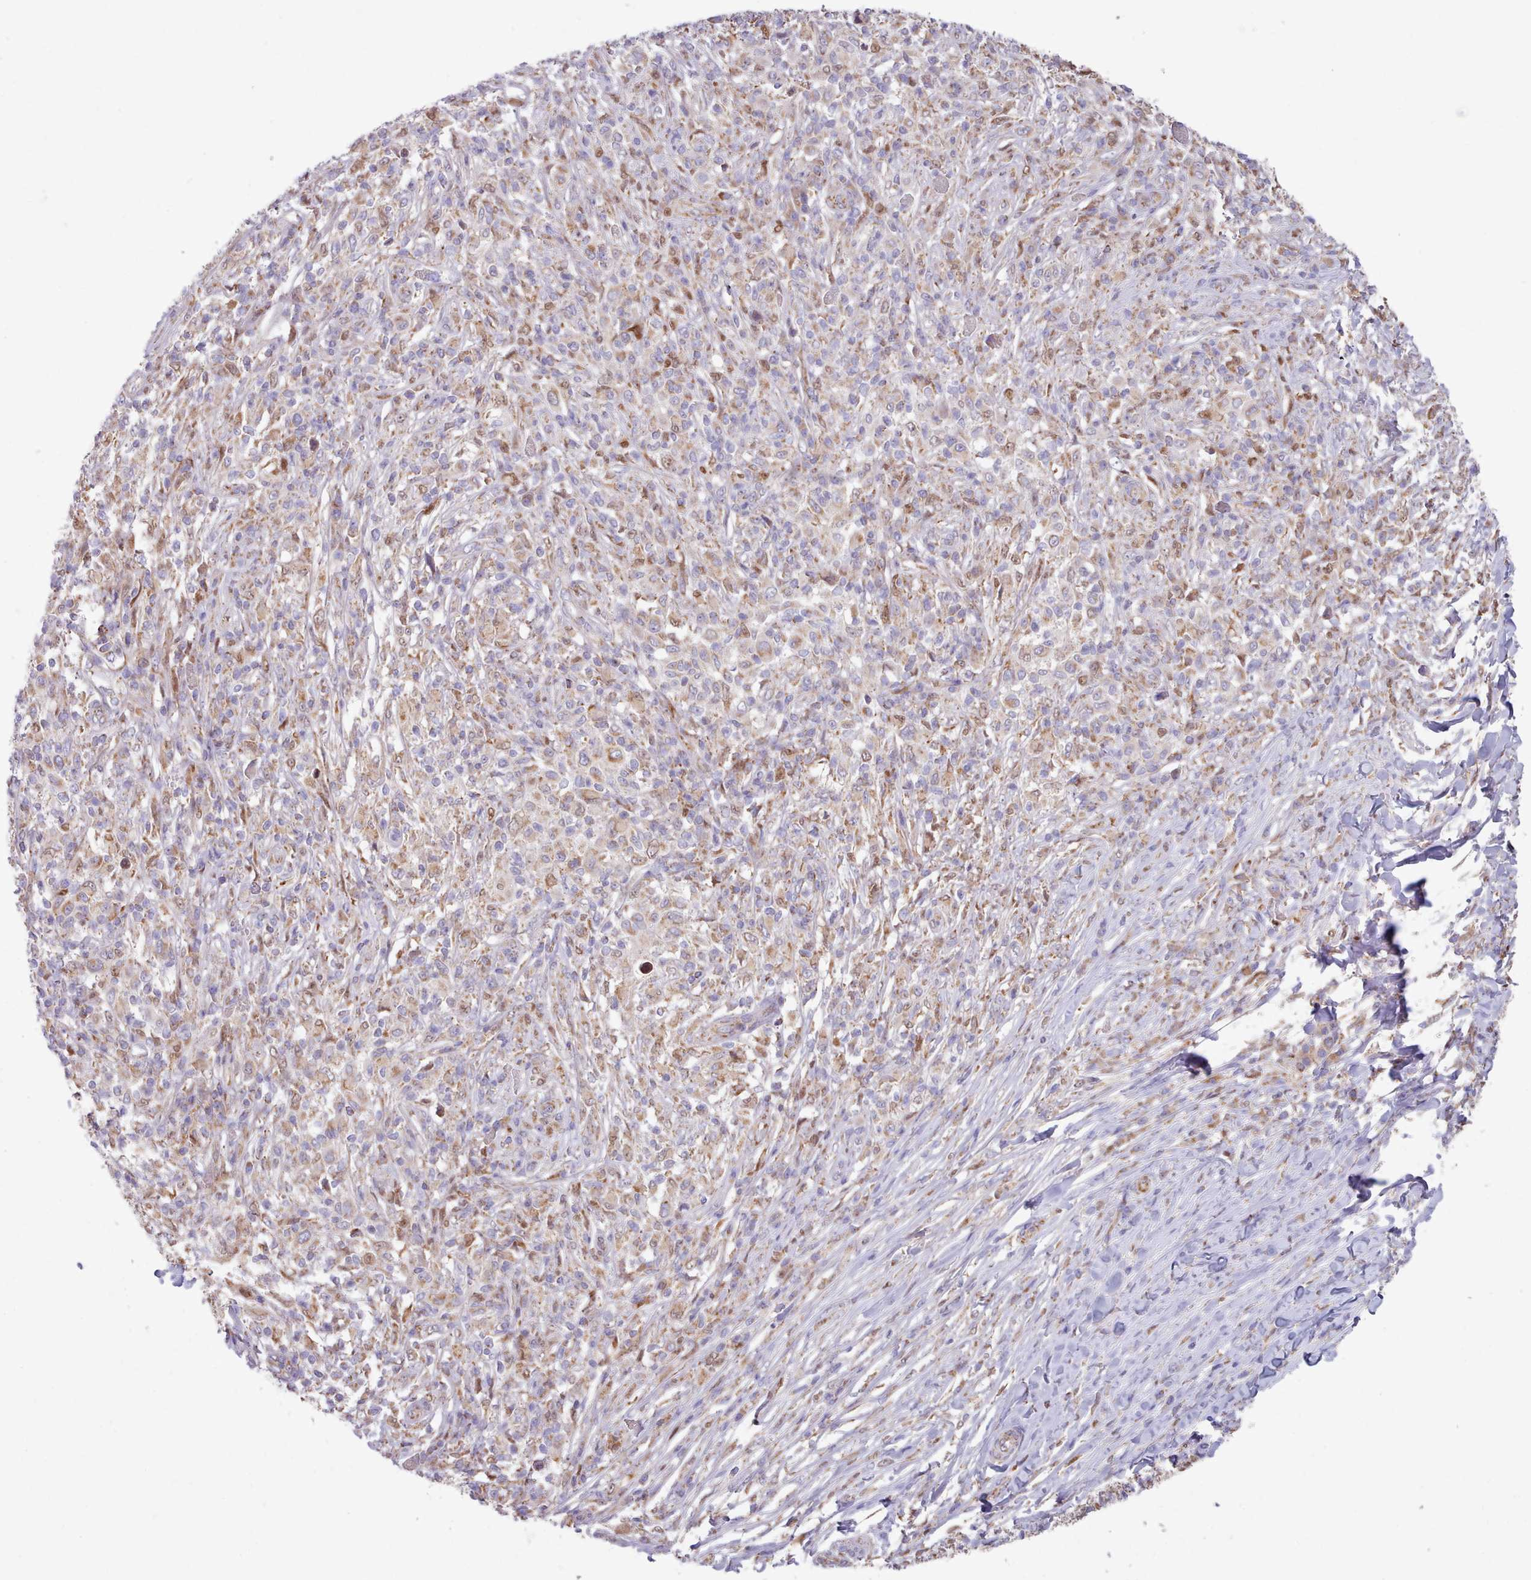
{"staining": {"intensity": "weak", "quantity": "<25%", "location": "cytoplasmic/membranous"}, "tissue": "melanoma", "cell_type": "Tumor cells", "image_type": "cancer", "snomed": [{"axis": "morphology", "description": "Malignant melanoma, NOS"}, {"axis": "topography", "description": "Skin"}], "caption": "This is an immunohistochemistry (IHC) histopathology image of malignant melanoma. There is no expression in tumor cells.", "gene": "HSDL2", "patient": {"sex": "male", "age": 66}}